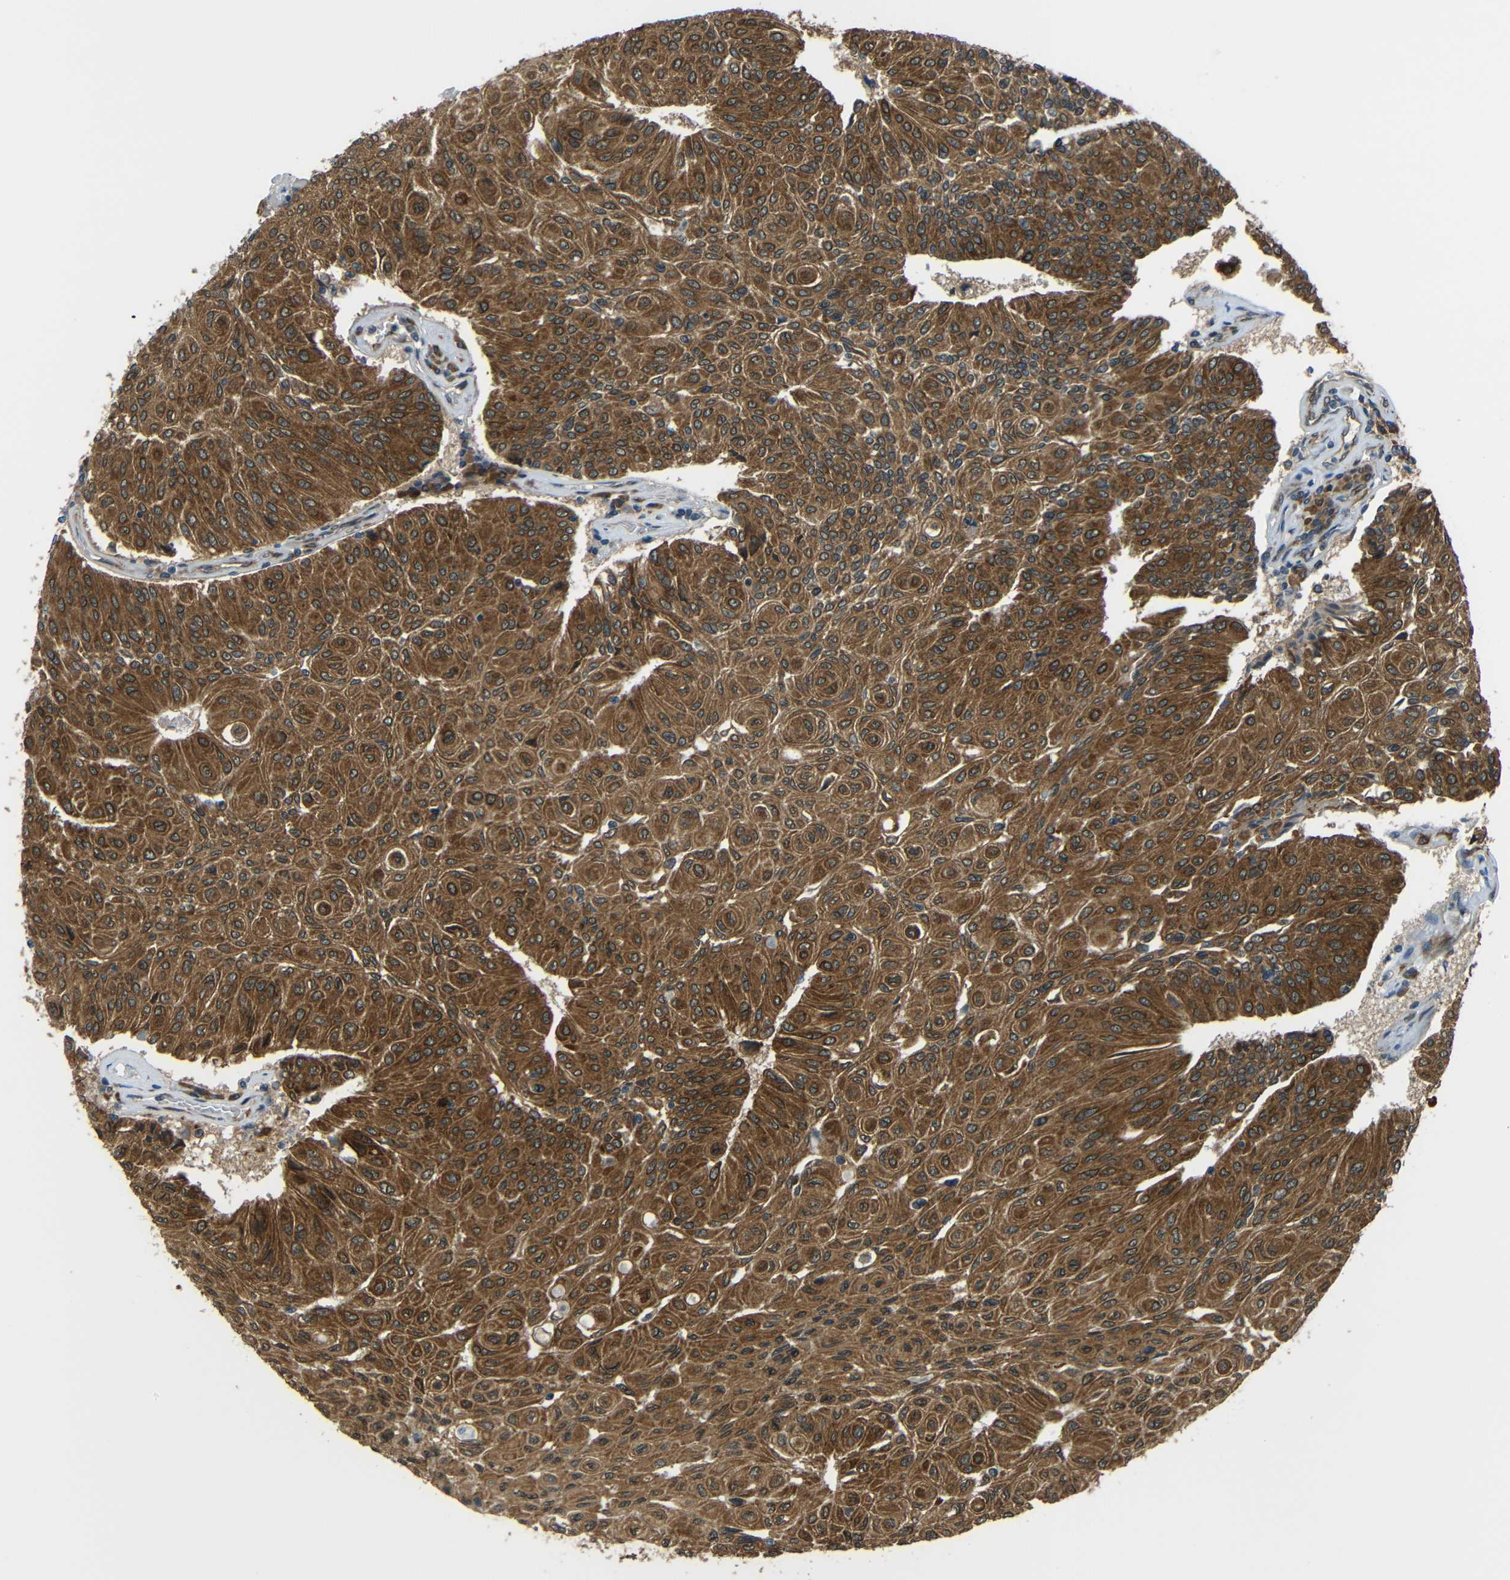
{"staining": {"intensity": "moderate", "quantity": ">75%", "location": "cytoplasmic/membranous"}, "tissue": "urothelial cancer", "cell_type": "Tumor cells", "image_type": "cancer", "snomed": [{"axis": "morphology", "description": "Urothelial carcinoma, High grade"}, {"axis": "topography", "description": "Urinary bladder"}], "caption": "Urothelial cancer stained with a protein marker reveals moderate staining in tumor cells.", "gene": "VAPB", "patient": {"sex": "male", "age": 66}}